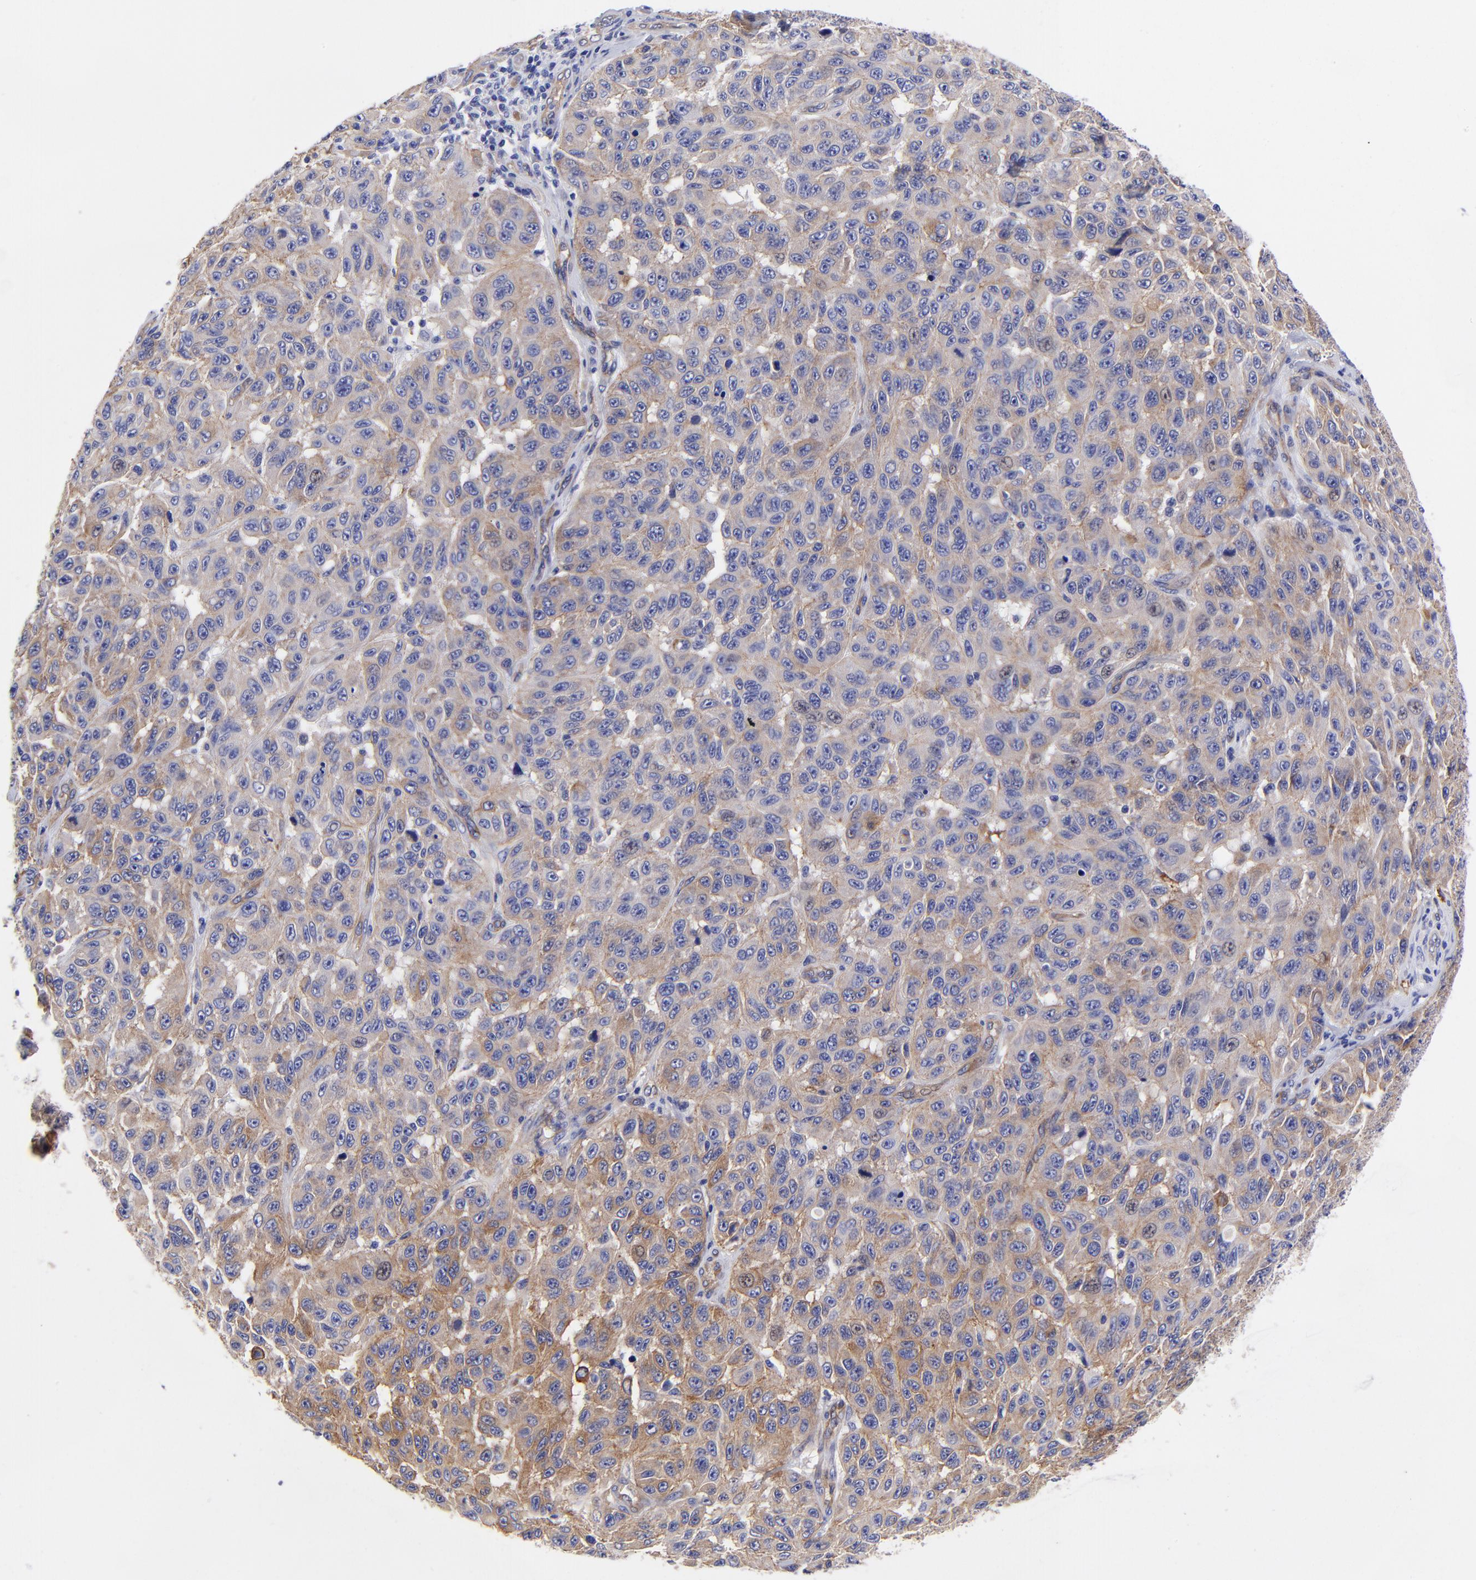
{"staining": {"intensity": "moderate", "quantity": "25%-75%", "location": "cytoplasmic/membranous"}, "tissue": "melanoma", "cell_type": "Tumor cells", "image_type": "cancer", "snomed": [{"axis": "morphology", "description": "Malignant melanoma, NOS"}, {"axis": "topography", "description": "Skin"}], "caption": "A photomicrograph showing moderate cytoplasmic/membranous positivity in approximately 25%-75% of tumor cells in melanoma, as visualized by brown immunohistochemical staining.", "gene": "PPFIBP1", "patient": {"sex": "male", "age": 30}}